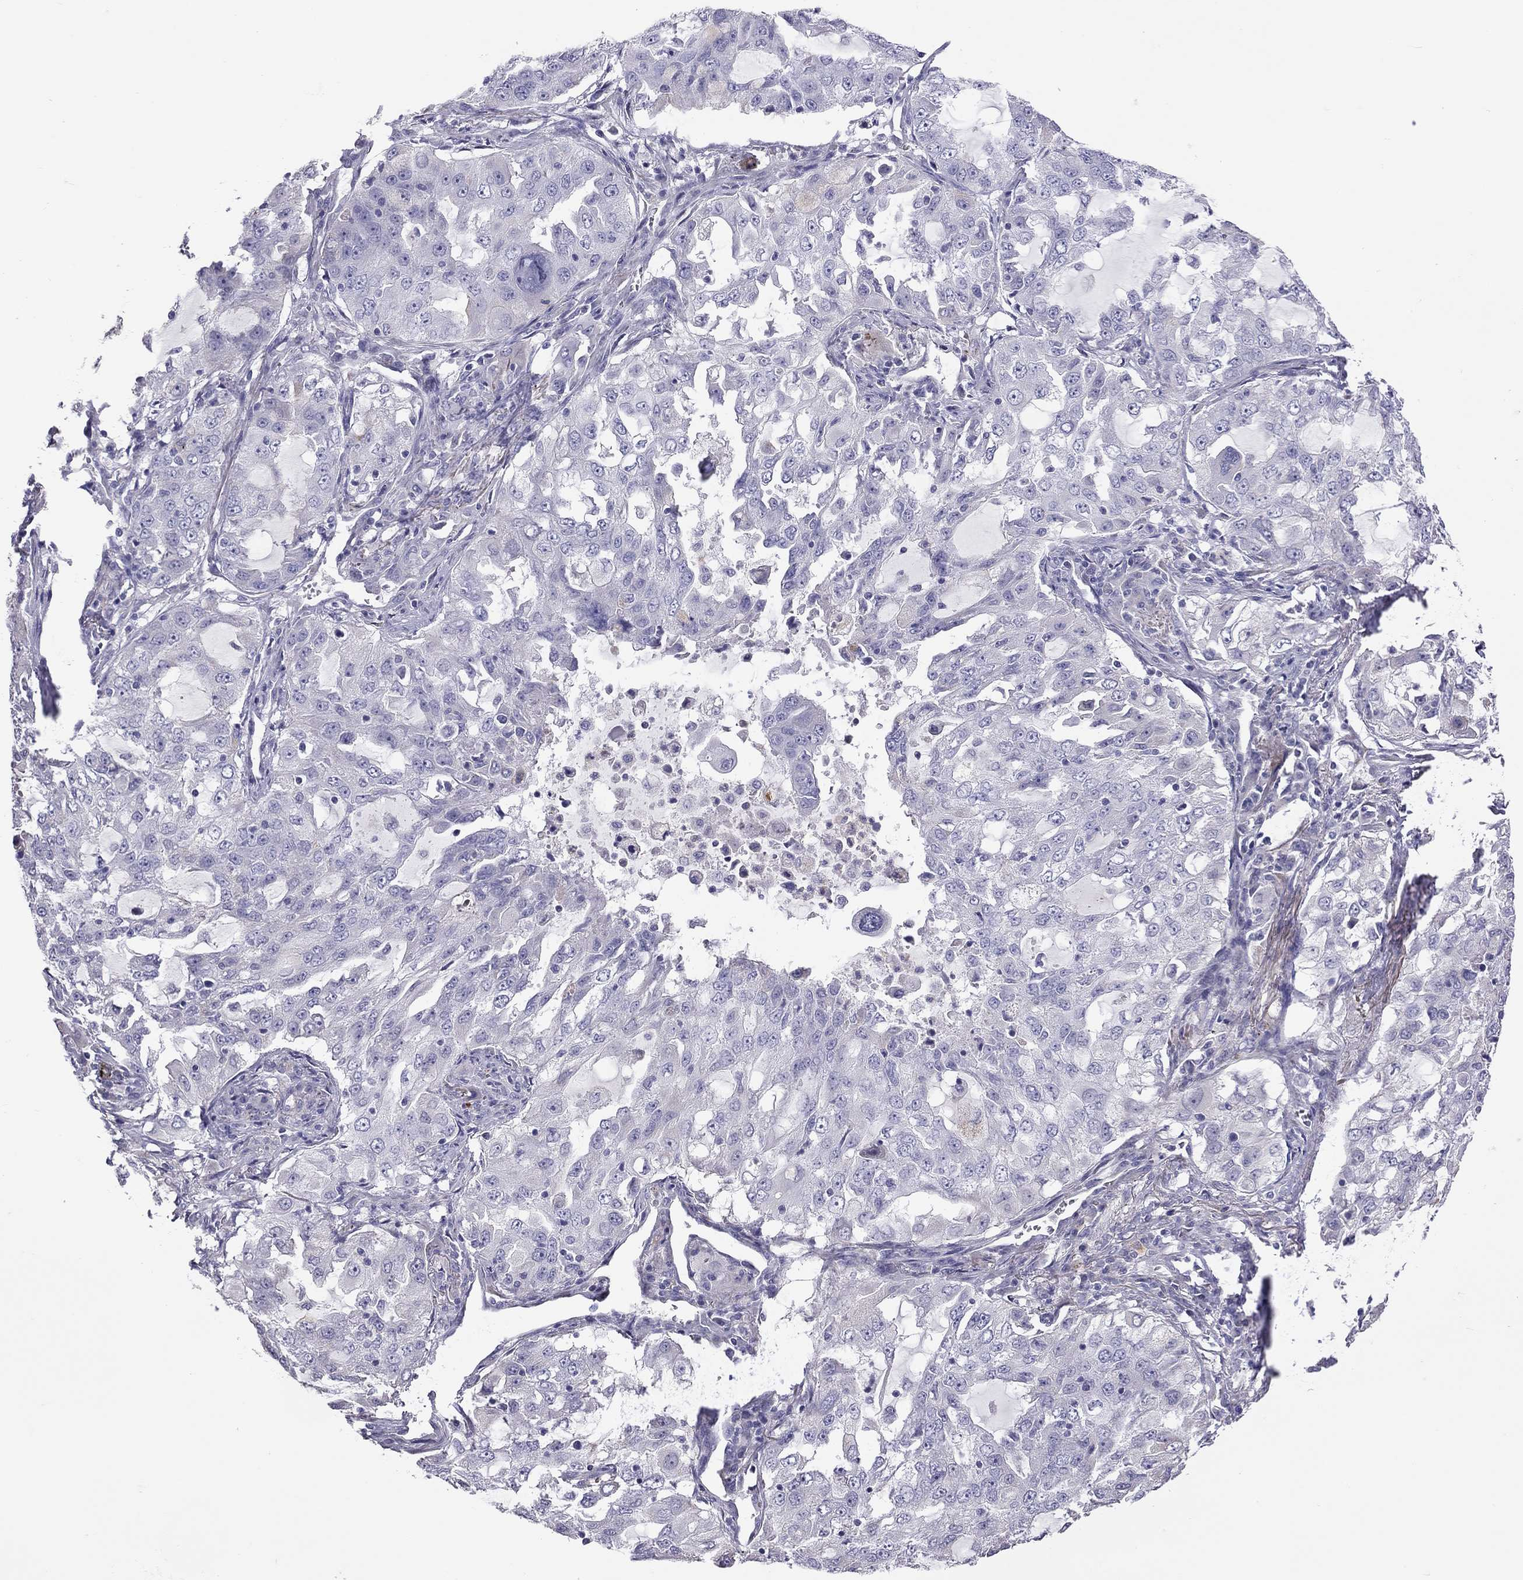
{"staining": {"intensity": "negative", "quantity": "none", "location": "none"}, "tissue": "lung cancer", "cell_type": "Tumor cells", "image_type": "cancer", "snomed": [{"axis": "morphology", "description": "Adenocarcinoma, NOS"}, {"axis": "topography", "description": "Lung"}], "caption": "Adenocarcinoma (lung) was stained to show a protein in brown. There is no significant staining in tumor cells. (DAB immunohistochemistry visualized using brightfield microscopy, high magnification).", "gene": "STAR", "patient": {"sex": "female", "age": 61}}